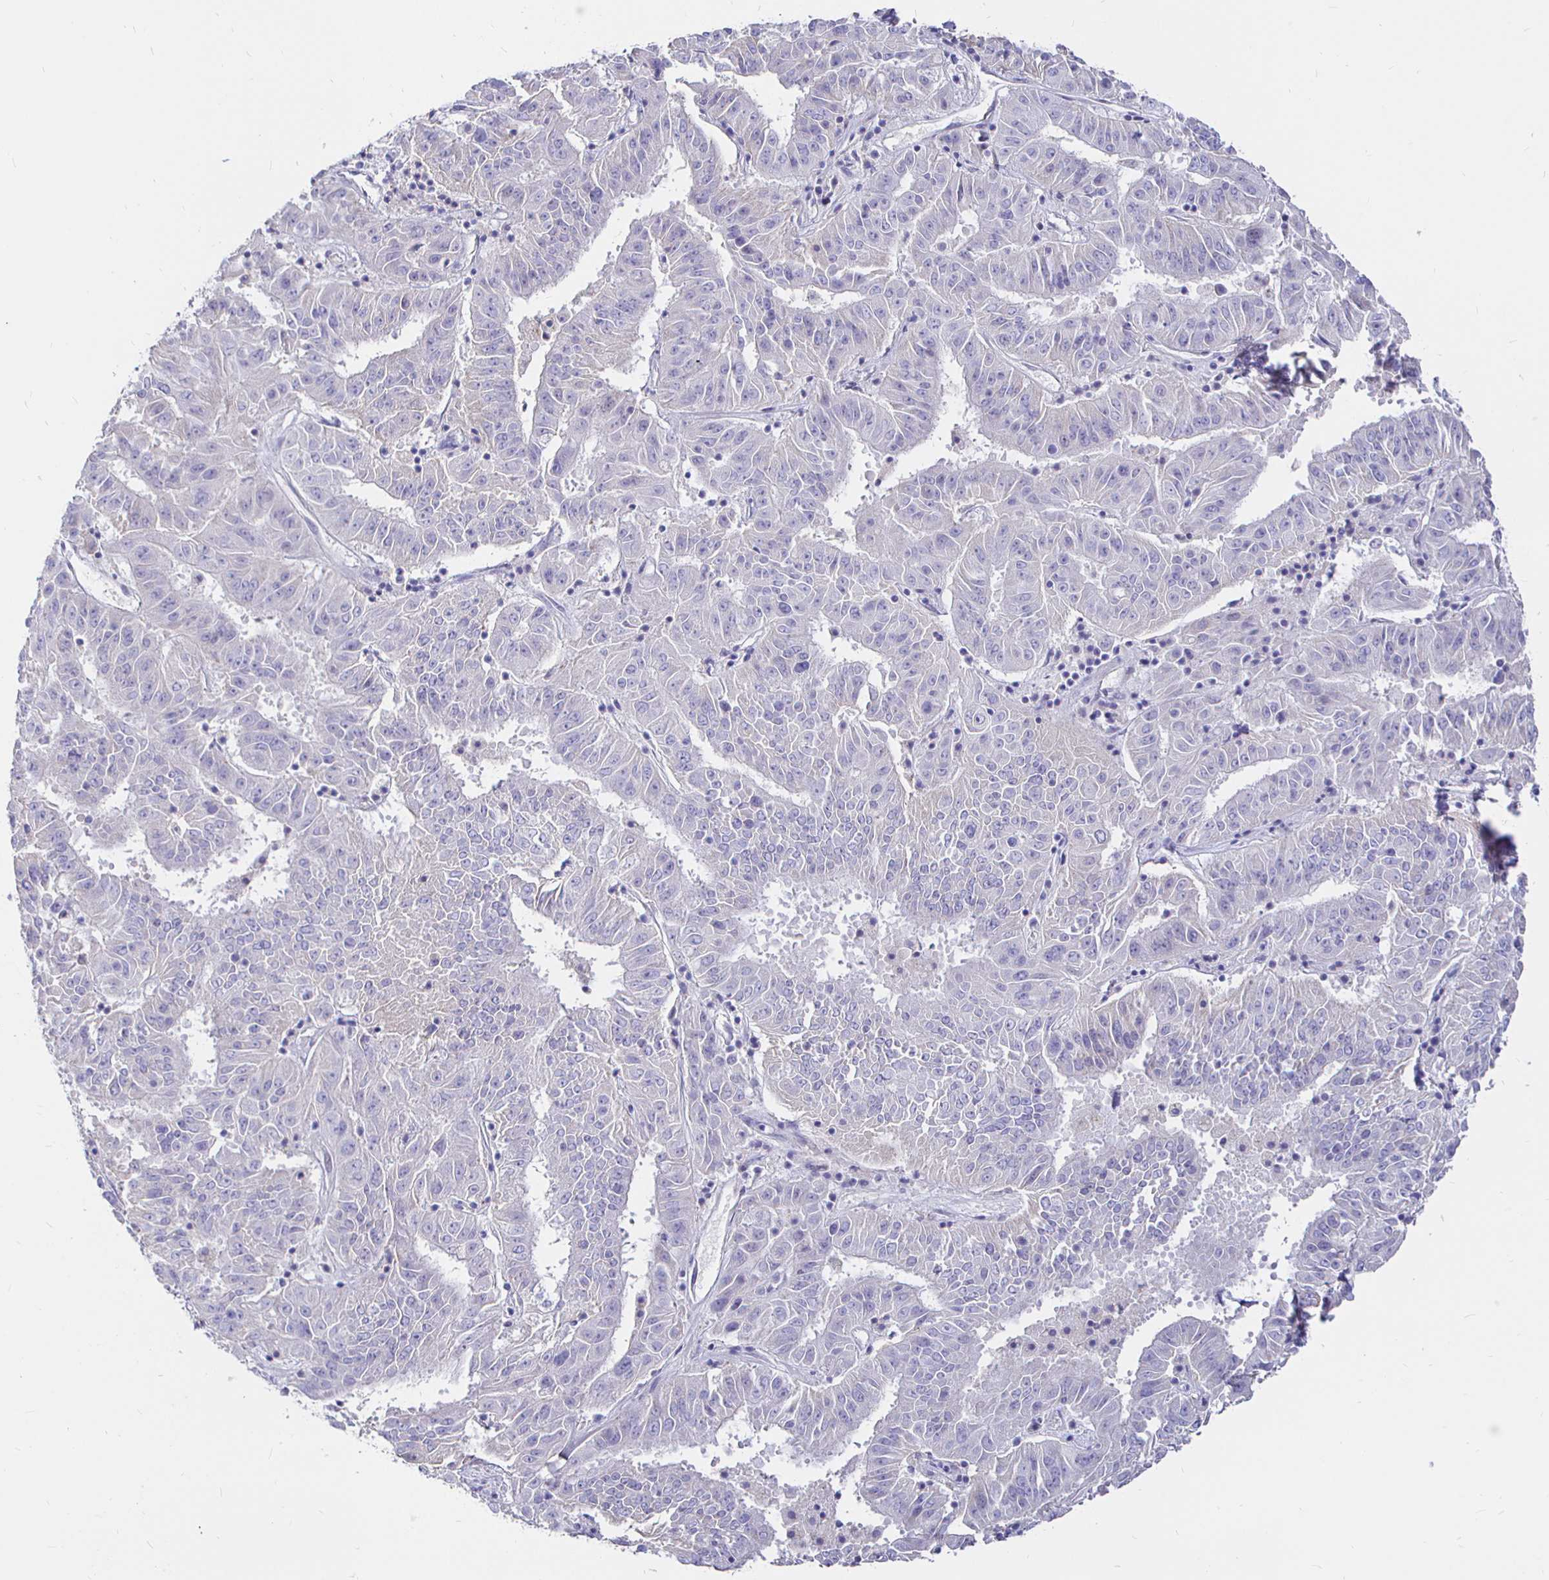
{"staining": {"intensity": "negative", "quantity": "none", "location": "none"}, "tissue": "pancreatic cancer", "cell_type": "Tumor cells", "image_type": "cancer", "snomed": [{"axis": "morphology", "description": "Adenocarcinoma, NOS"}, {"axis": "topography", "description": "Pancreas"}], "caption": "Tumor cells are negative for brown protein staining in pancreatic cancer (adenocarcinoma).", "gene": "NECAB1", "patient": {"sex": "male", "age": 63}}